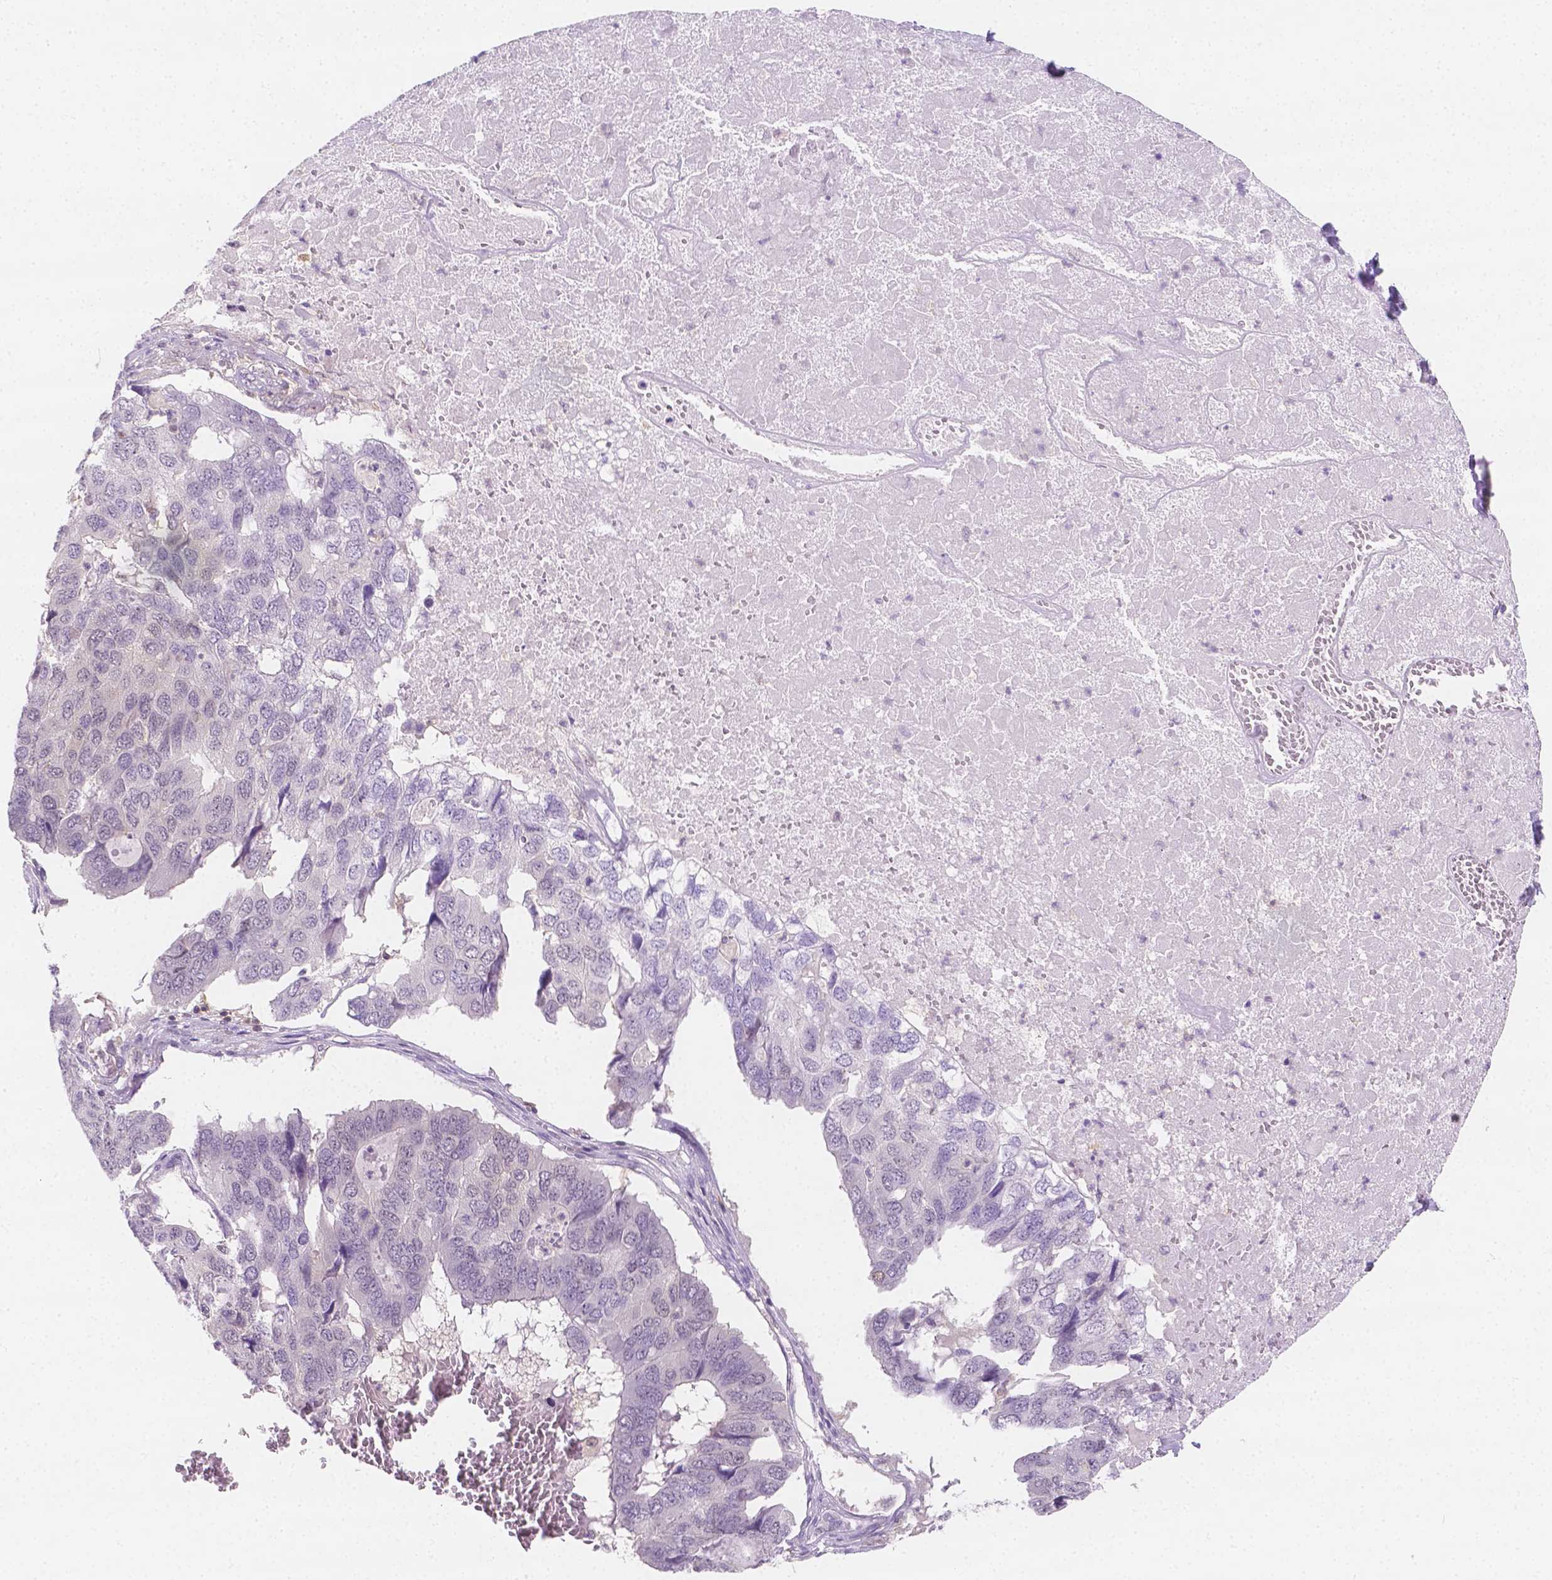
{"staining": {"intensity": "negative", "quantity": "none", "location": "none"}, "tissue": "pancreatic cancer", "cell_type": "Tumor cells", "image_type": "cancer", "snomed": [{"axis": "morphology", "description": "Adenocarcinoma, NOS"}, {"axis": "topography", "description": "Pancreas"}], "caption": "Tumor cells are negative for protein expression in human pancreatic cancer. (Immunohistochemistry (ihc), brightfield microscopy, high magnification).", "gene": "SGTB", "patient": {"sex": "male", "age": 50}}